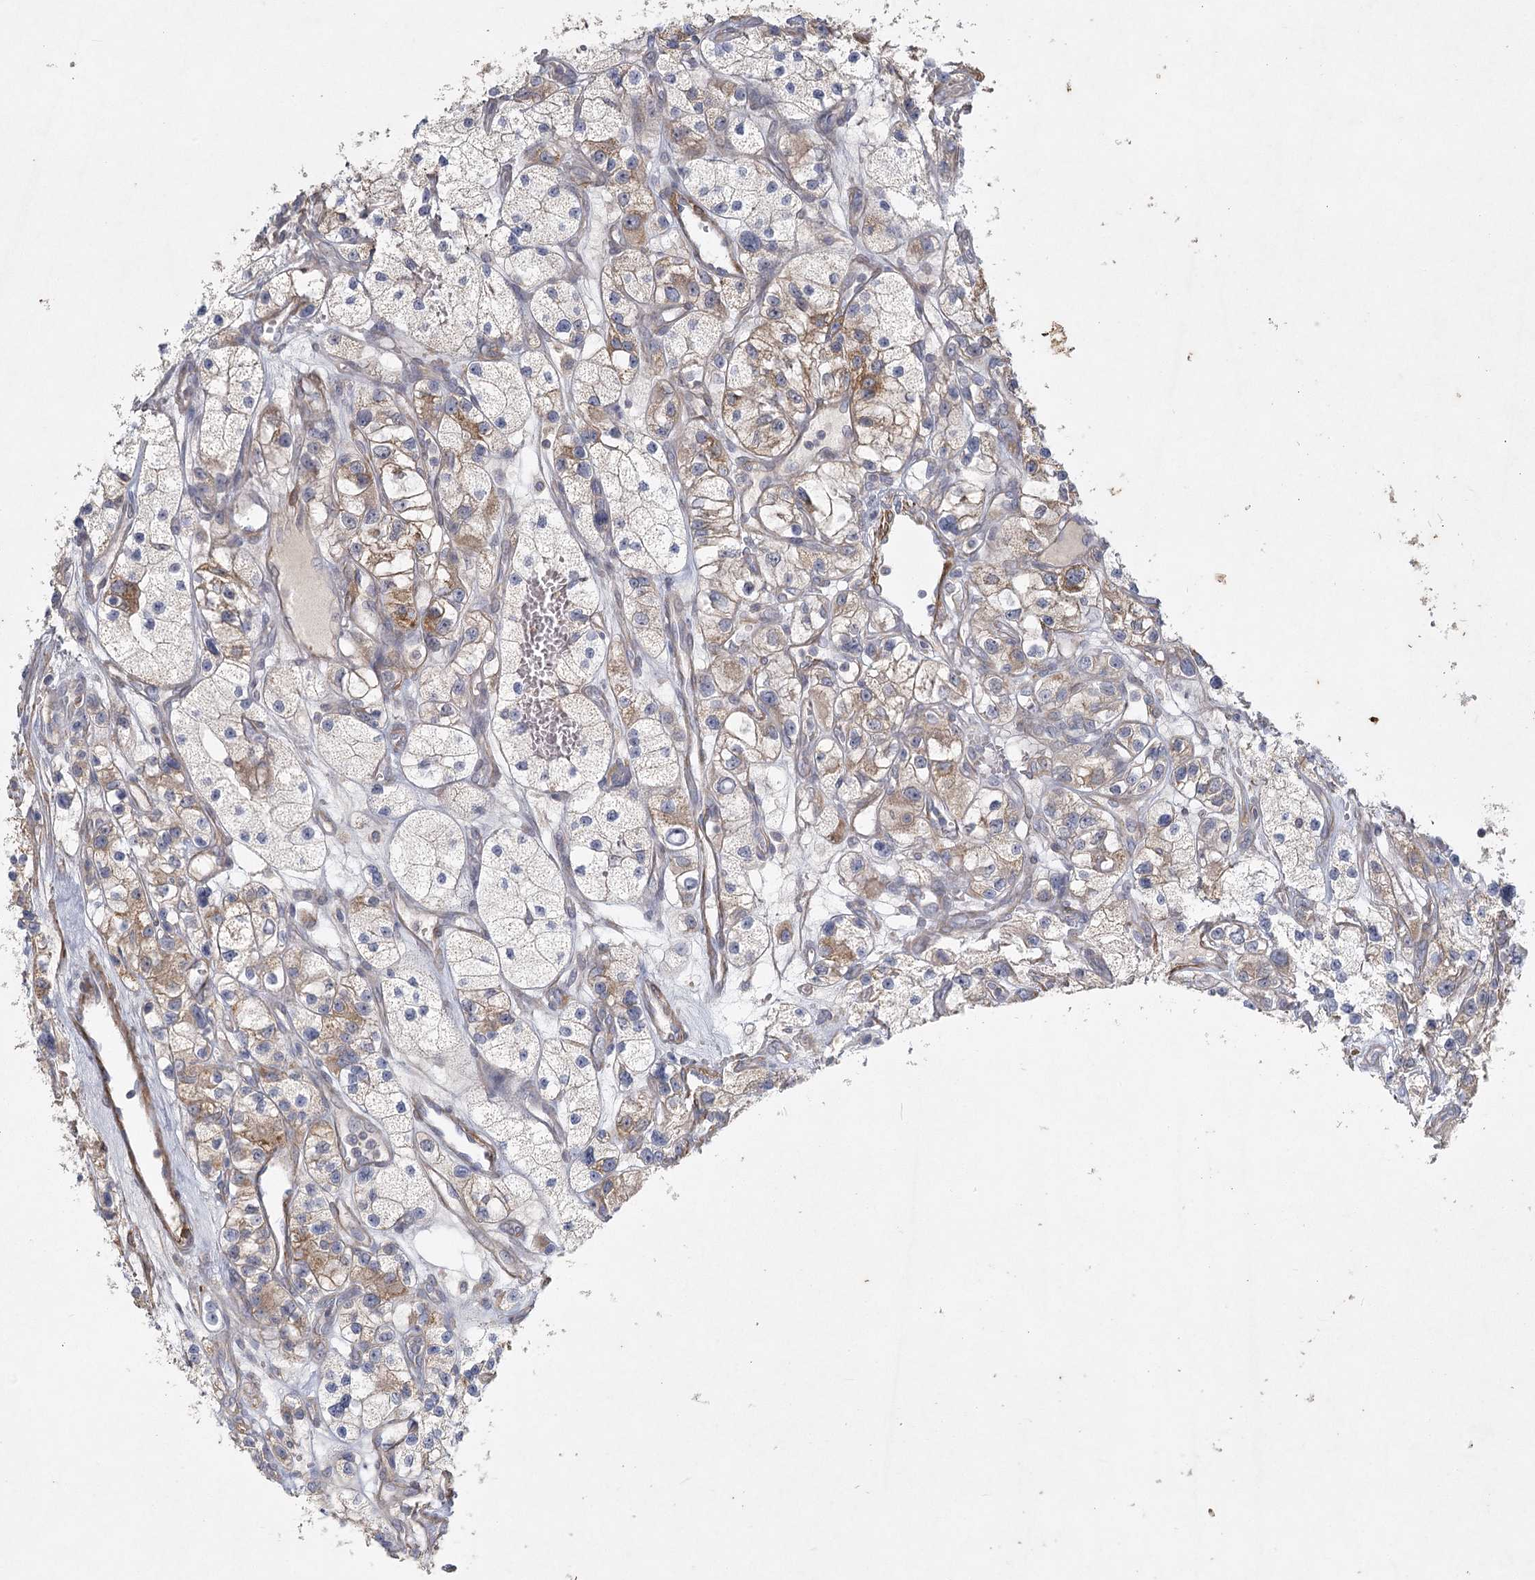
{"staining": {"intensity": "moderate", "quantity": "<25%", "location": "cytoplasmic/membranous"}, "tissue": "renal cancer", "cell_type": "Tumor cells", "image_type": "cancer", "snomed": [{"axis": "morphology", "description": "Adenocarcinoma, NOS"}, {"axis": "topography", "description": "Kidney"}], "caption": "Protein staining by IHC displays moderate cytoplasmic/membranous expression in about <25% of tumor cells in renal adenocarcinoma. The protein is shown in brown color, while the nuclei are stained blue.", "gene": "INPP4B", "patient": {"sex": "female", "age": 57}}